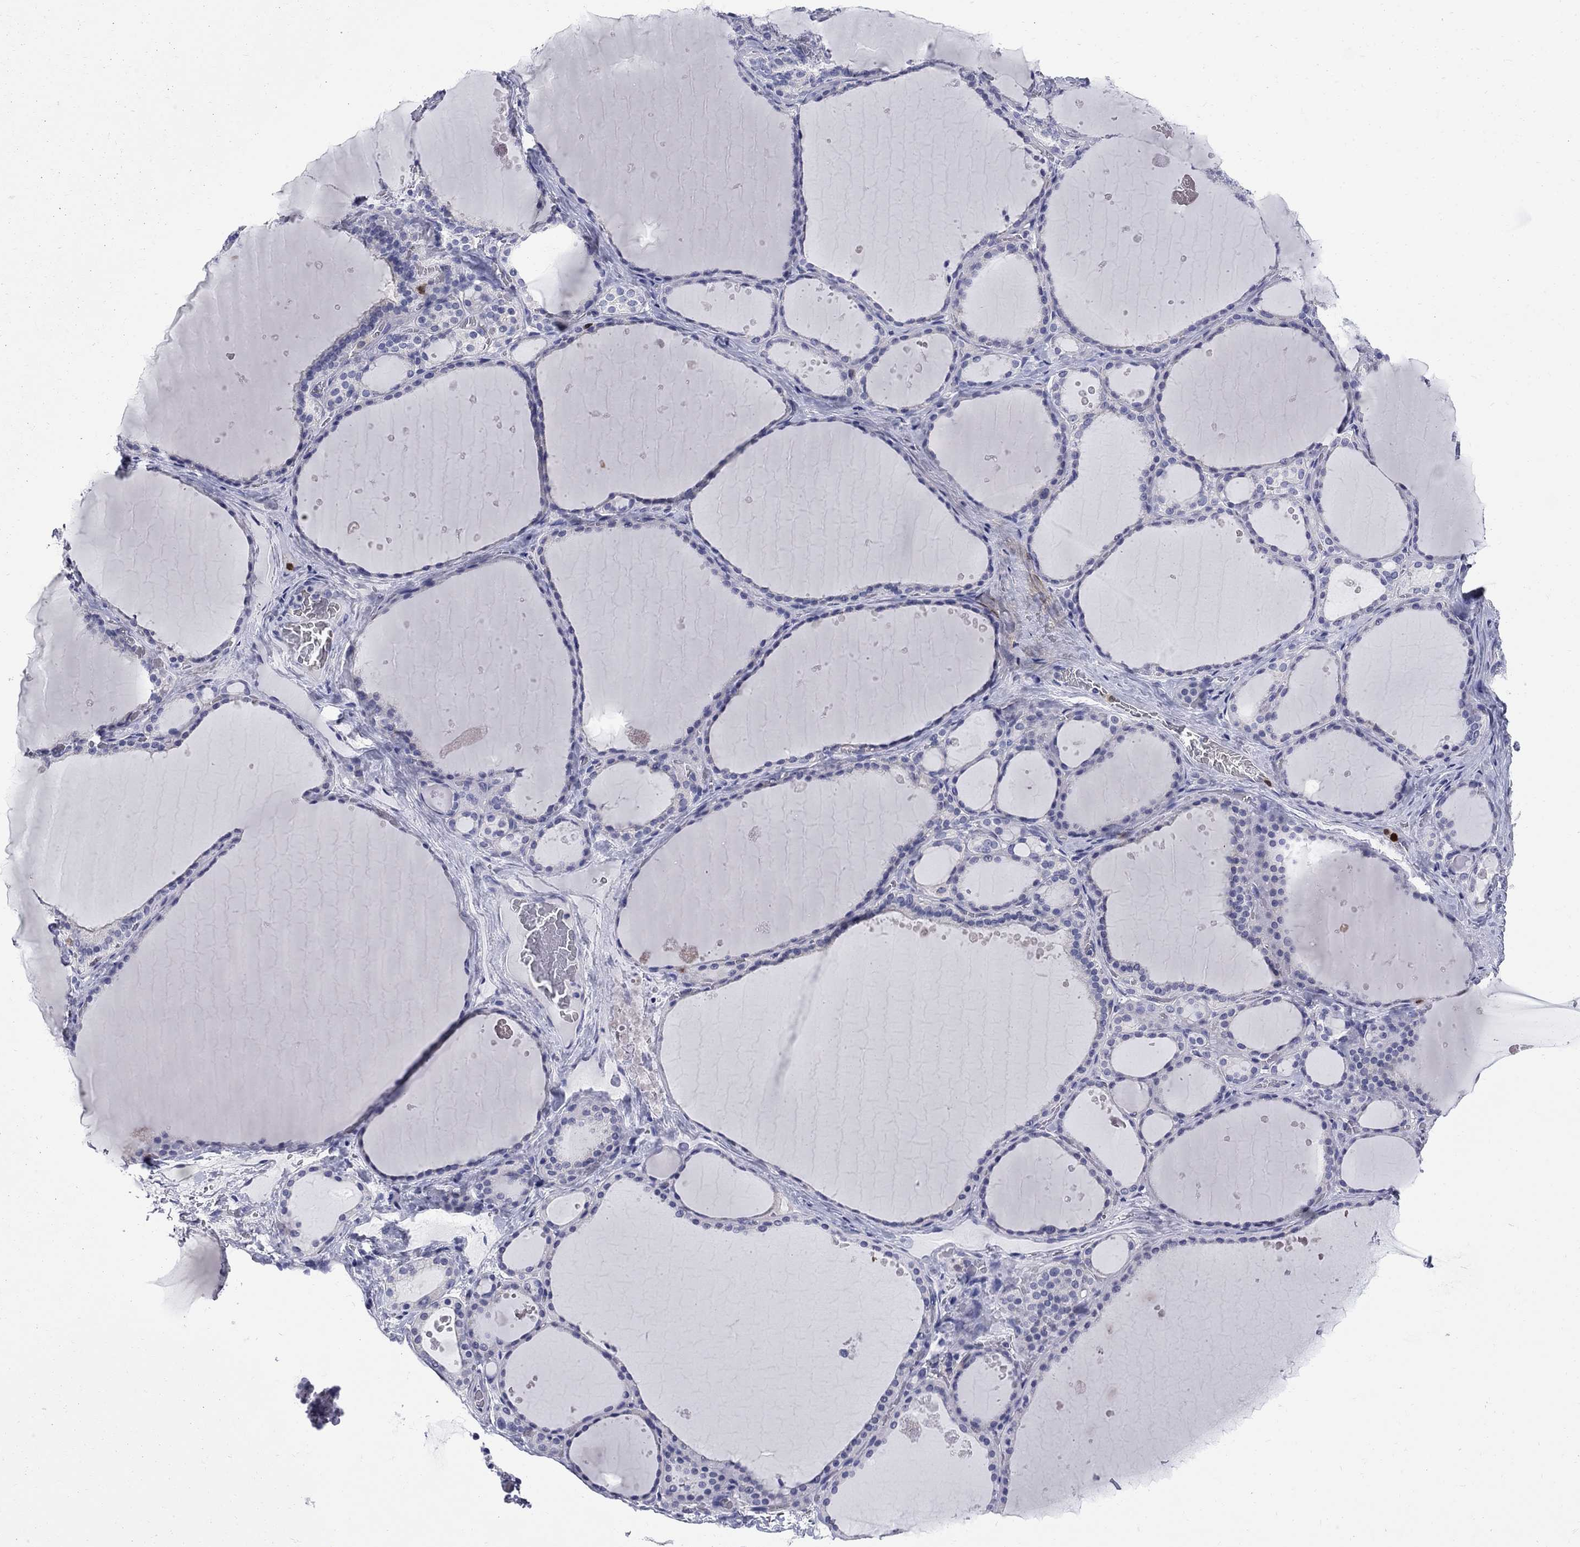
{"staining": {"intensity": "negative", "quantity": "none", "location": "none"}, "tissue": "thyroid gland", "cell_type": "Glandular cells", "image_type": "normal", "snomed": [{"axis": "morphology", "description": "Normal tissue, NOS"}, {"axis": "topography", "description": "Thyroid gland"}], "caption": "High magnification brightfield microscopy of unremarkable thyroid gland stained with DAB (brown) and counterstained with hematoxylin (blue): glandular cells show no significant staining.", "gene": "SERPINB2", "patient": {"sex": "male", "age": 63}}